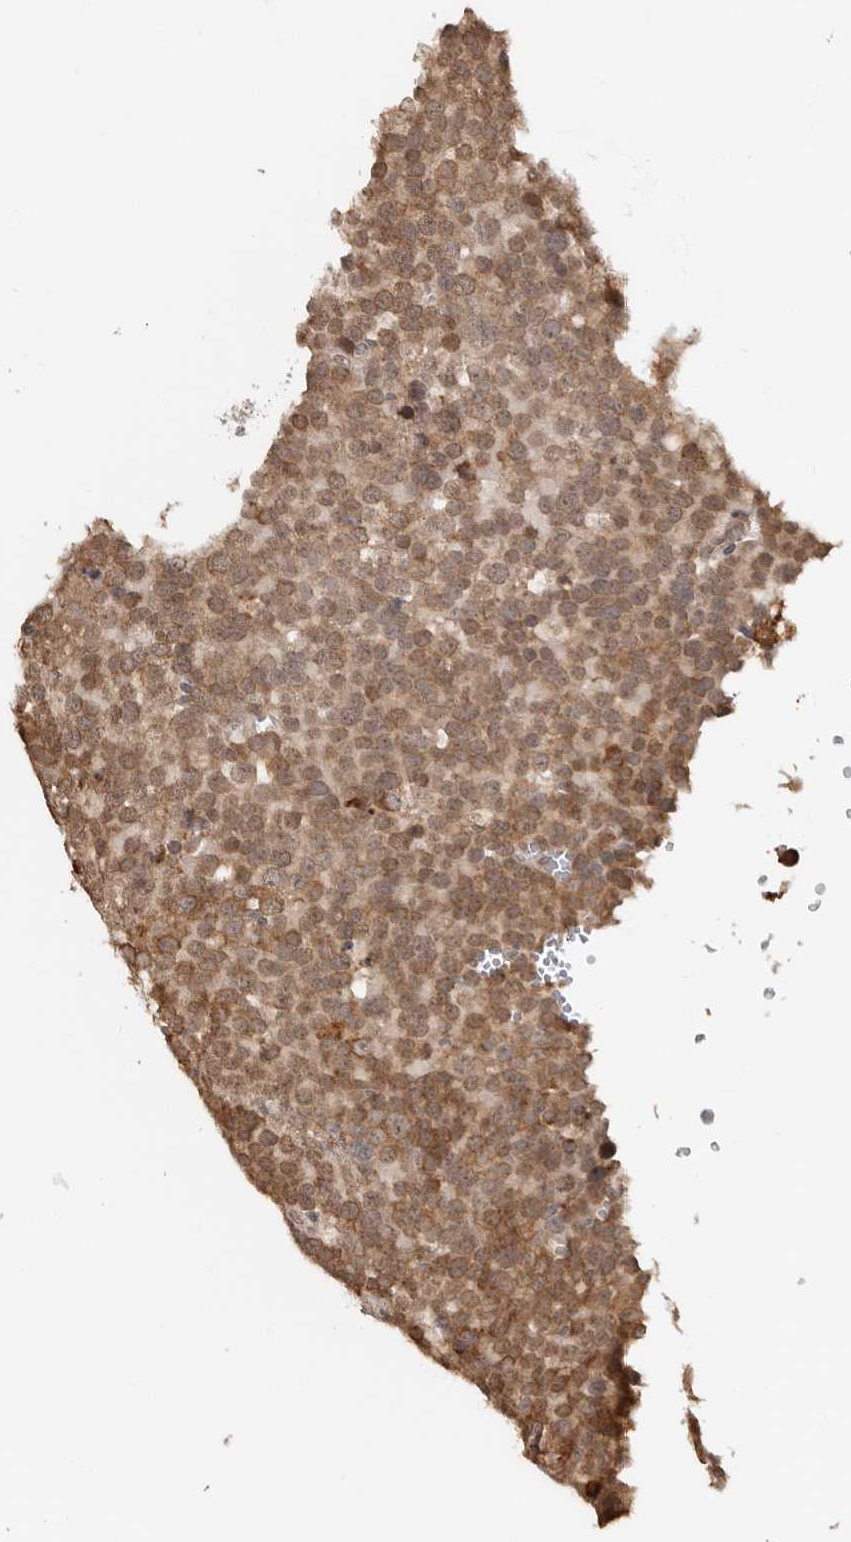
{"staining": {"intensity": "moderate", "quantity": ">75%", "location": "cytoplasmic/membranous,nuclear"}, "tissue": "testis cancer", "cell_type": "Tumor cells", "image_type": "cancer", "snomed": [{"axis": "morphology", "description": "Seminoma, NOS"}, {"axis": "topography", "description": "Testis"}], "caption": "High-power microscopy captured an immunohistochemistry (IHC) micrograph of testis cancer (seminoma), revealing moderate cytoplasmic/membranous and nuclear staining in about >75% of tumor cells.", "gene": "ZNF83", "patient": {"sex": "male", "age": 71}}